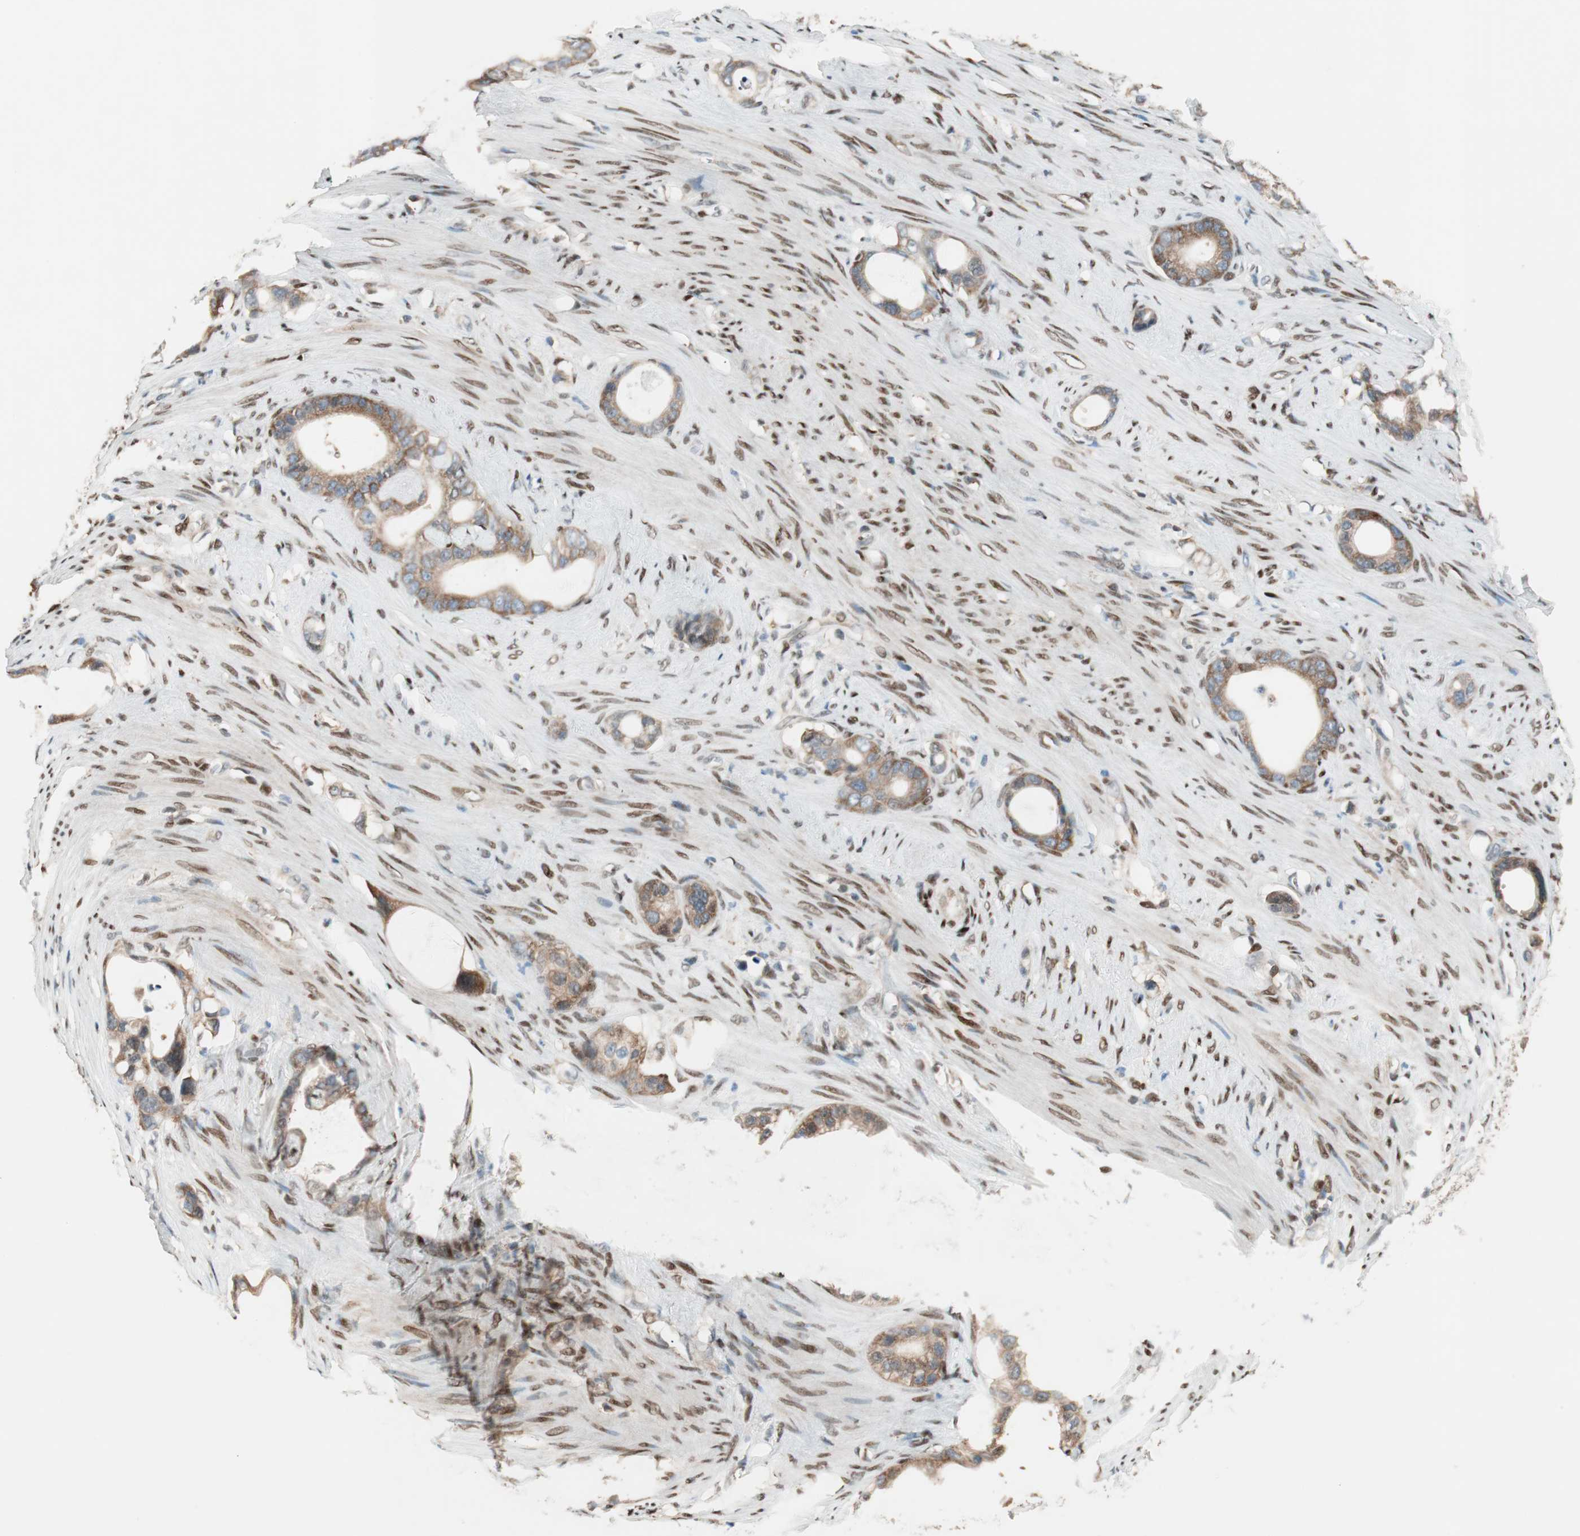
{"staining": {"intensity": "moderate", "quantity": ">75%", "location": "cytoplasmic/membranous"}, "tissue": "stomach cancer", "cell_type": "Tumor cells", "image_type": "cancer", "snomed": [{"axis": "morphology", "description": "Adenocarcinoma, NOS"}, {"axis": "topography", "description": "Stomach"}], "caption": "DAB immunohistochemical staining of stomach adenocarcinoma shows moderate cytoplasmic/membranous protein expression in about >75% of tumor cells.", "gene": "BIN1", "patient": {"sex": "female", "age": 75}}